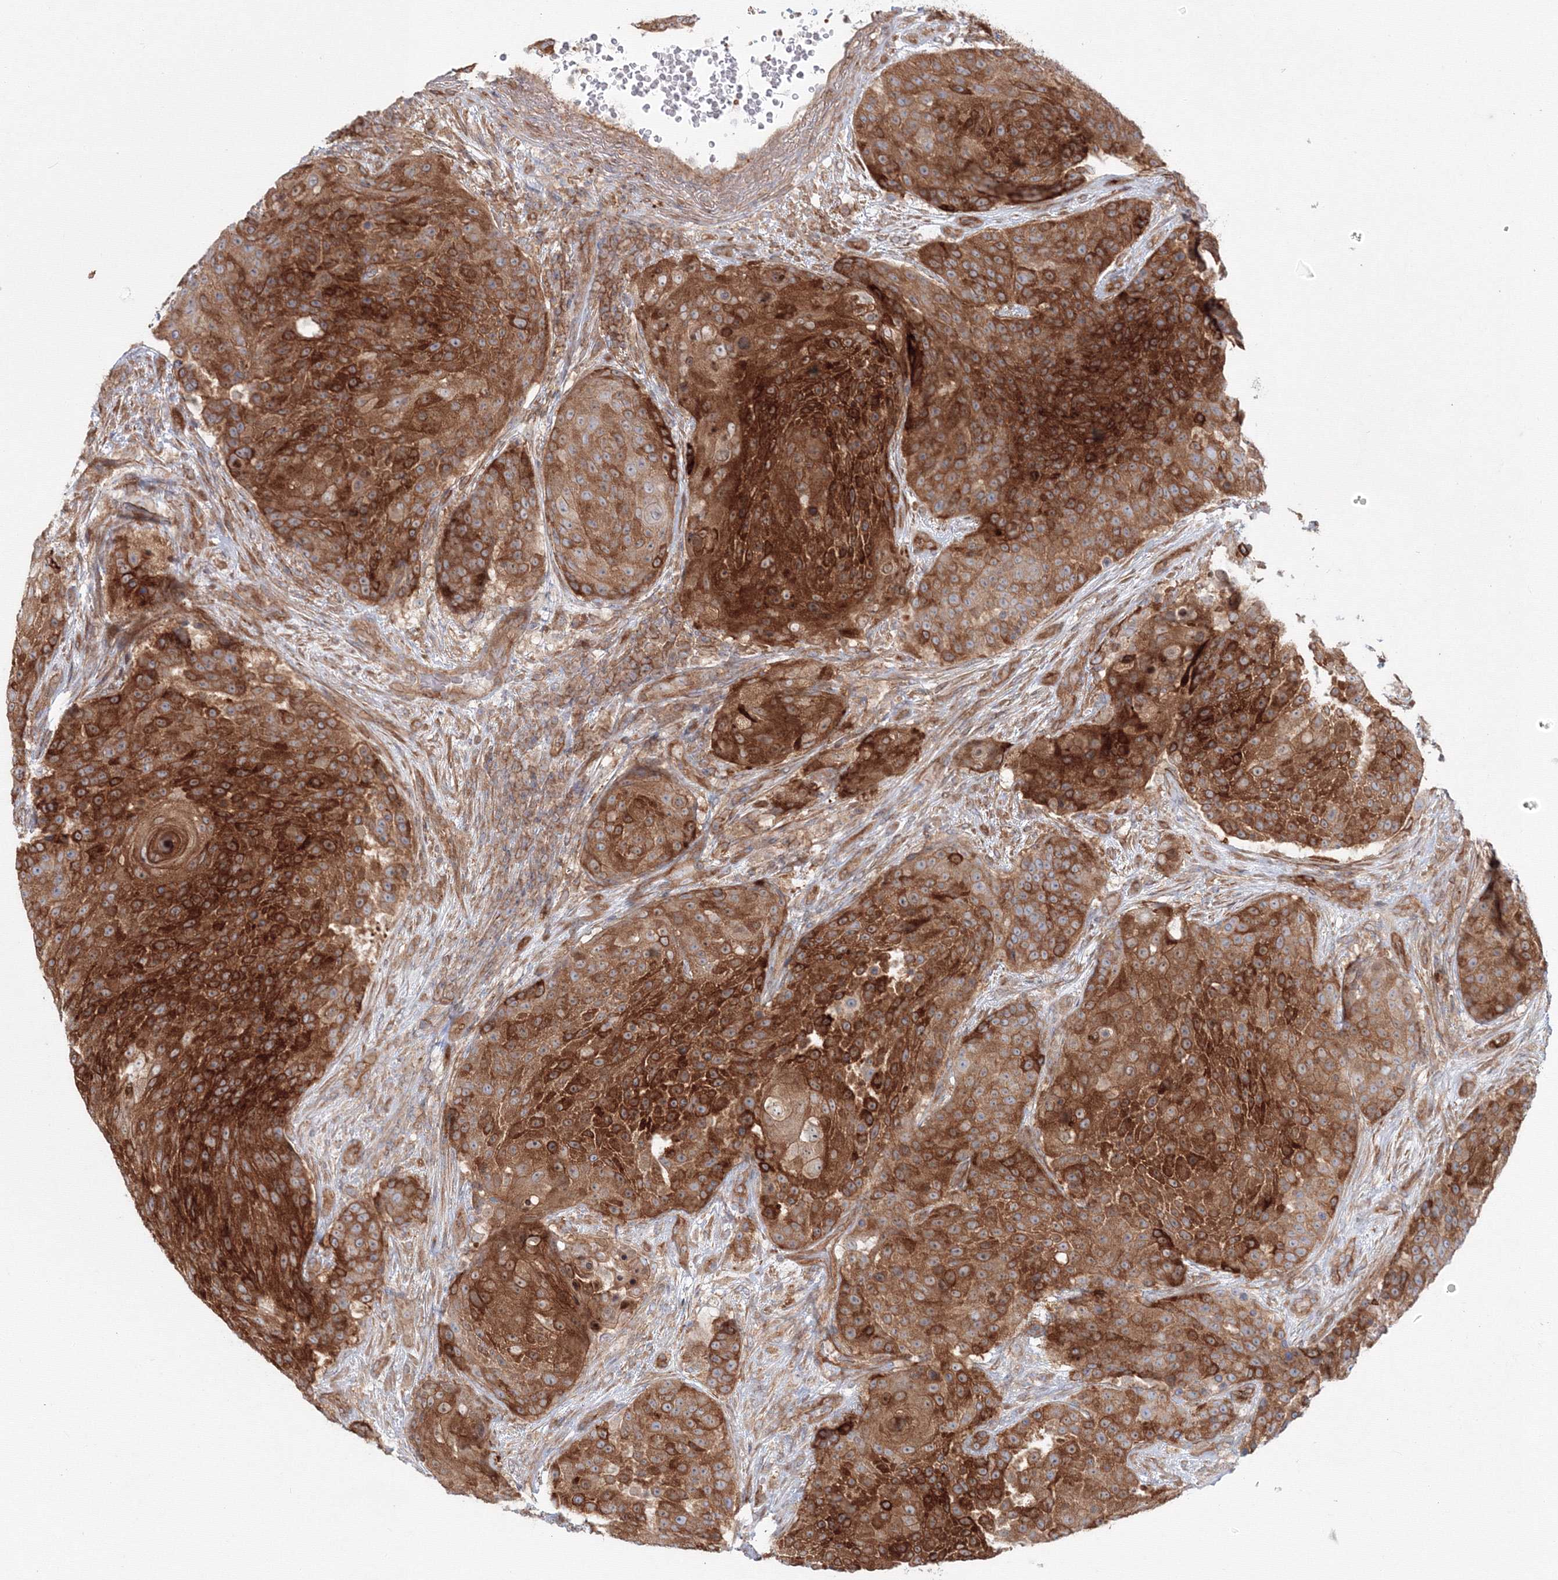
{"staining": {"intensity": "strong", "quantity": ">75%", "location": "cytoplasmic/membranous"}, "tissue": "urothelial cancer", "cell_type": "Tumor cells", "image_type": "cancer", "snomed": [{"axis": "morphology", "description": "Urothelial carcinoma, High grade"}, {"axis": "topography", "description": "Urinary bladder"}], "caption": "Human urothelial carcinoma (high-grade) stained for a protein (brown) displays strong cytoplasmic/membranous positive expression in about >75% of tumor cells.", "gene": "SH3PXD2A", "patient": {"sex": "female", "age": 63}}